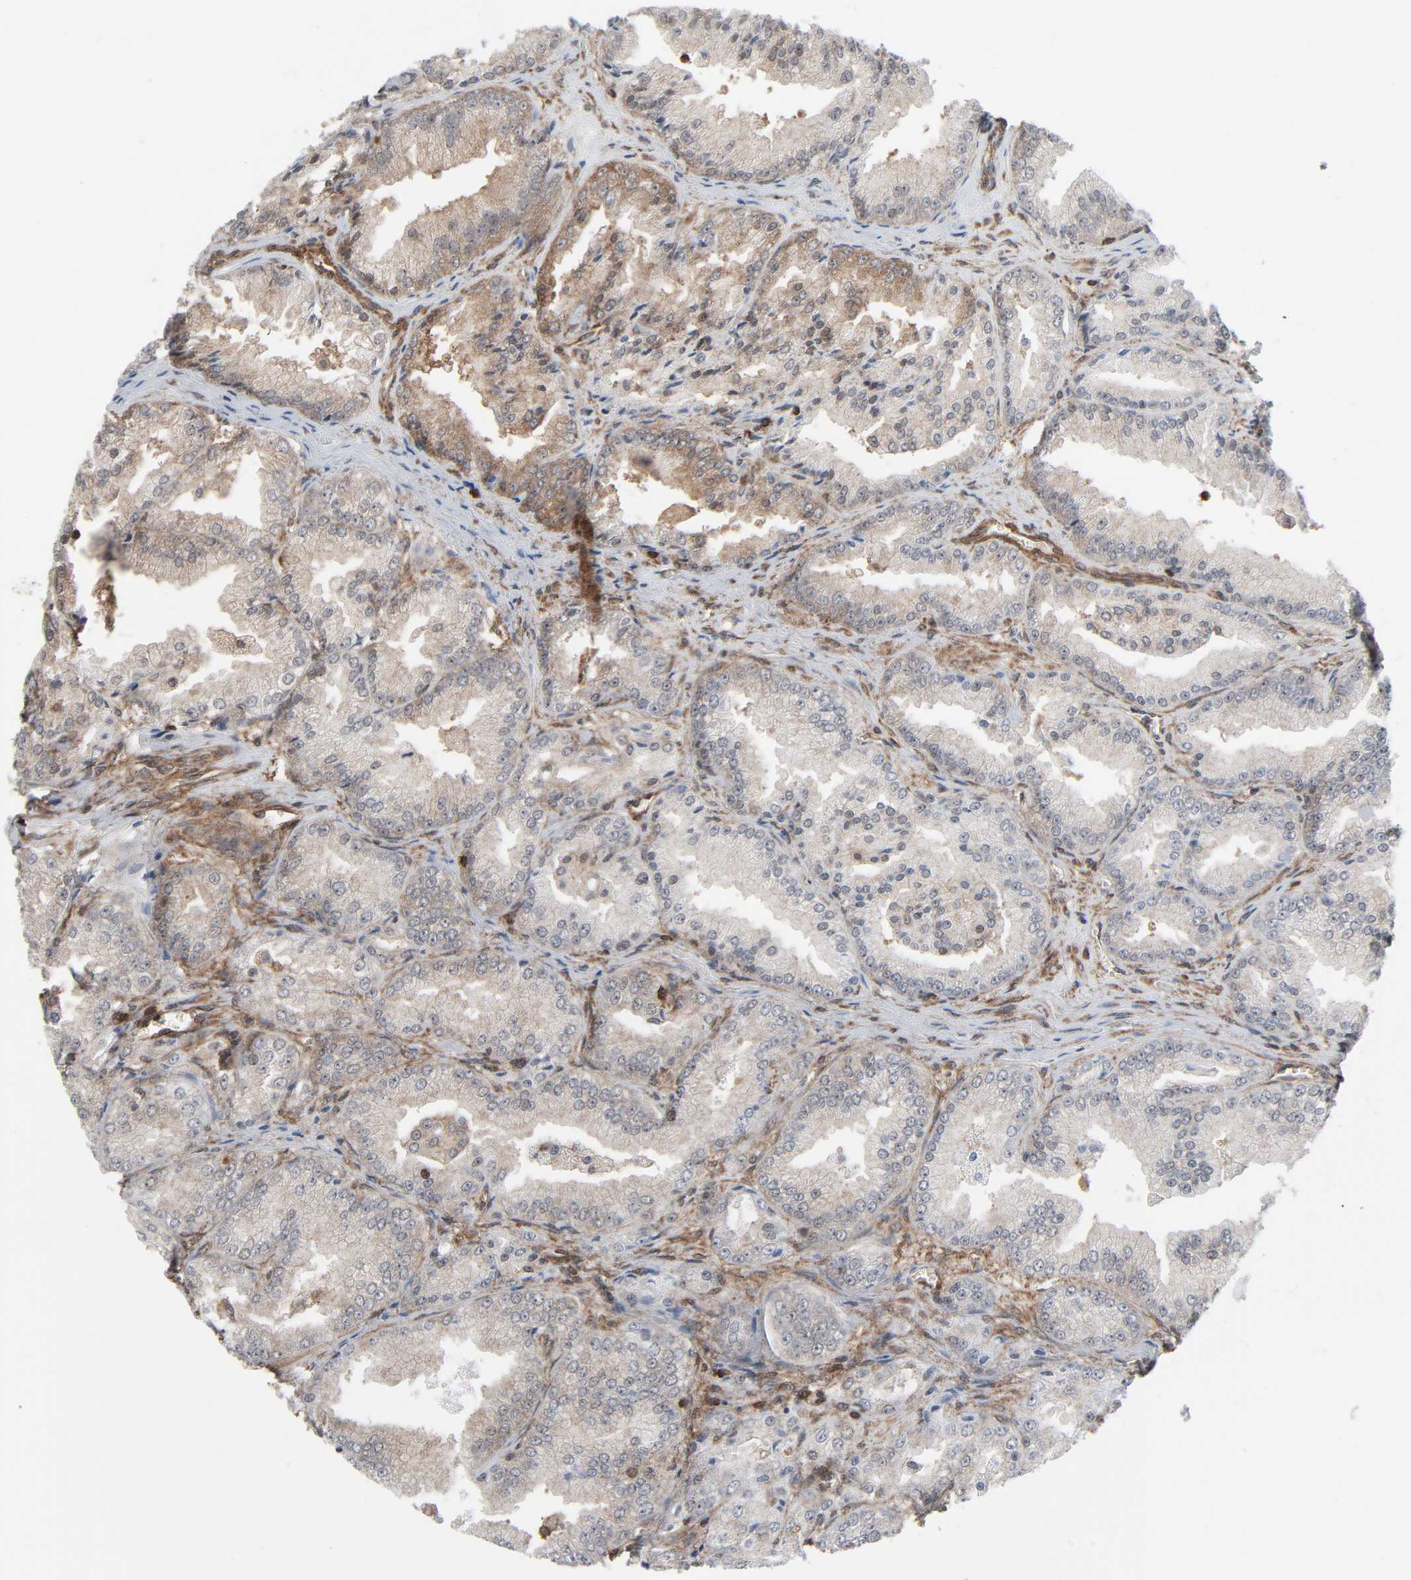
{"staining": {"intensity": "weak", "quantity": "<25%", "location": "cytoplasmic/membranous"}, "tissue": "prostate cancer", "cell_type": "Tumor cells", "image_type": "cancer", "snomed": [{"axis": "morphology", "description": "Adenocarcinoma, High grade"}, {"axis": "topography", "description": "Prostate"}], "caption": "DAB immunohistochemical staining of adenocarcinoma (high-grade) (prostate) shows no significant expression in tumor cells. (Stains: DAB IHC with hematoxylin counter stain, Microscopy: brightfield microscopy at high magnification).", "gene": "GSK3A", "patient": {"sex": "male", "age": 61}}